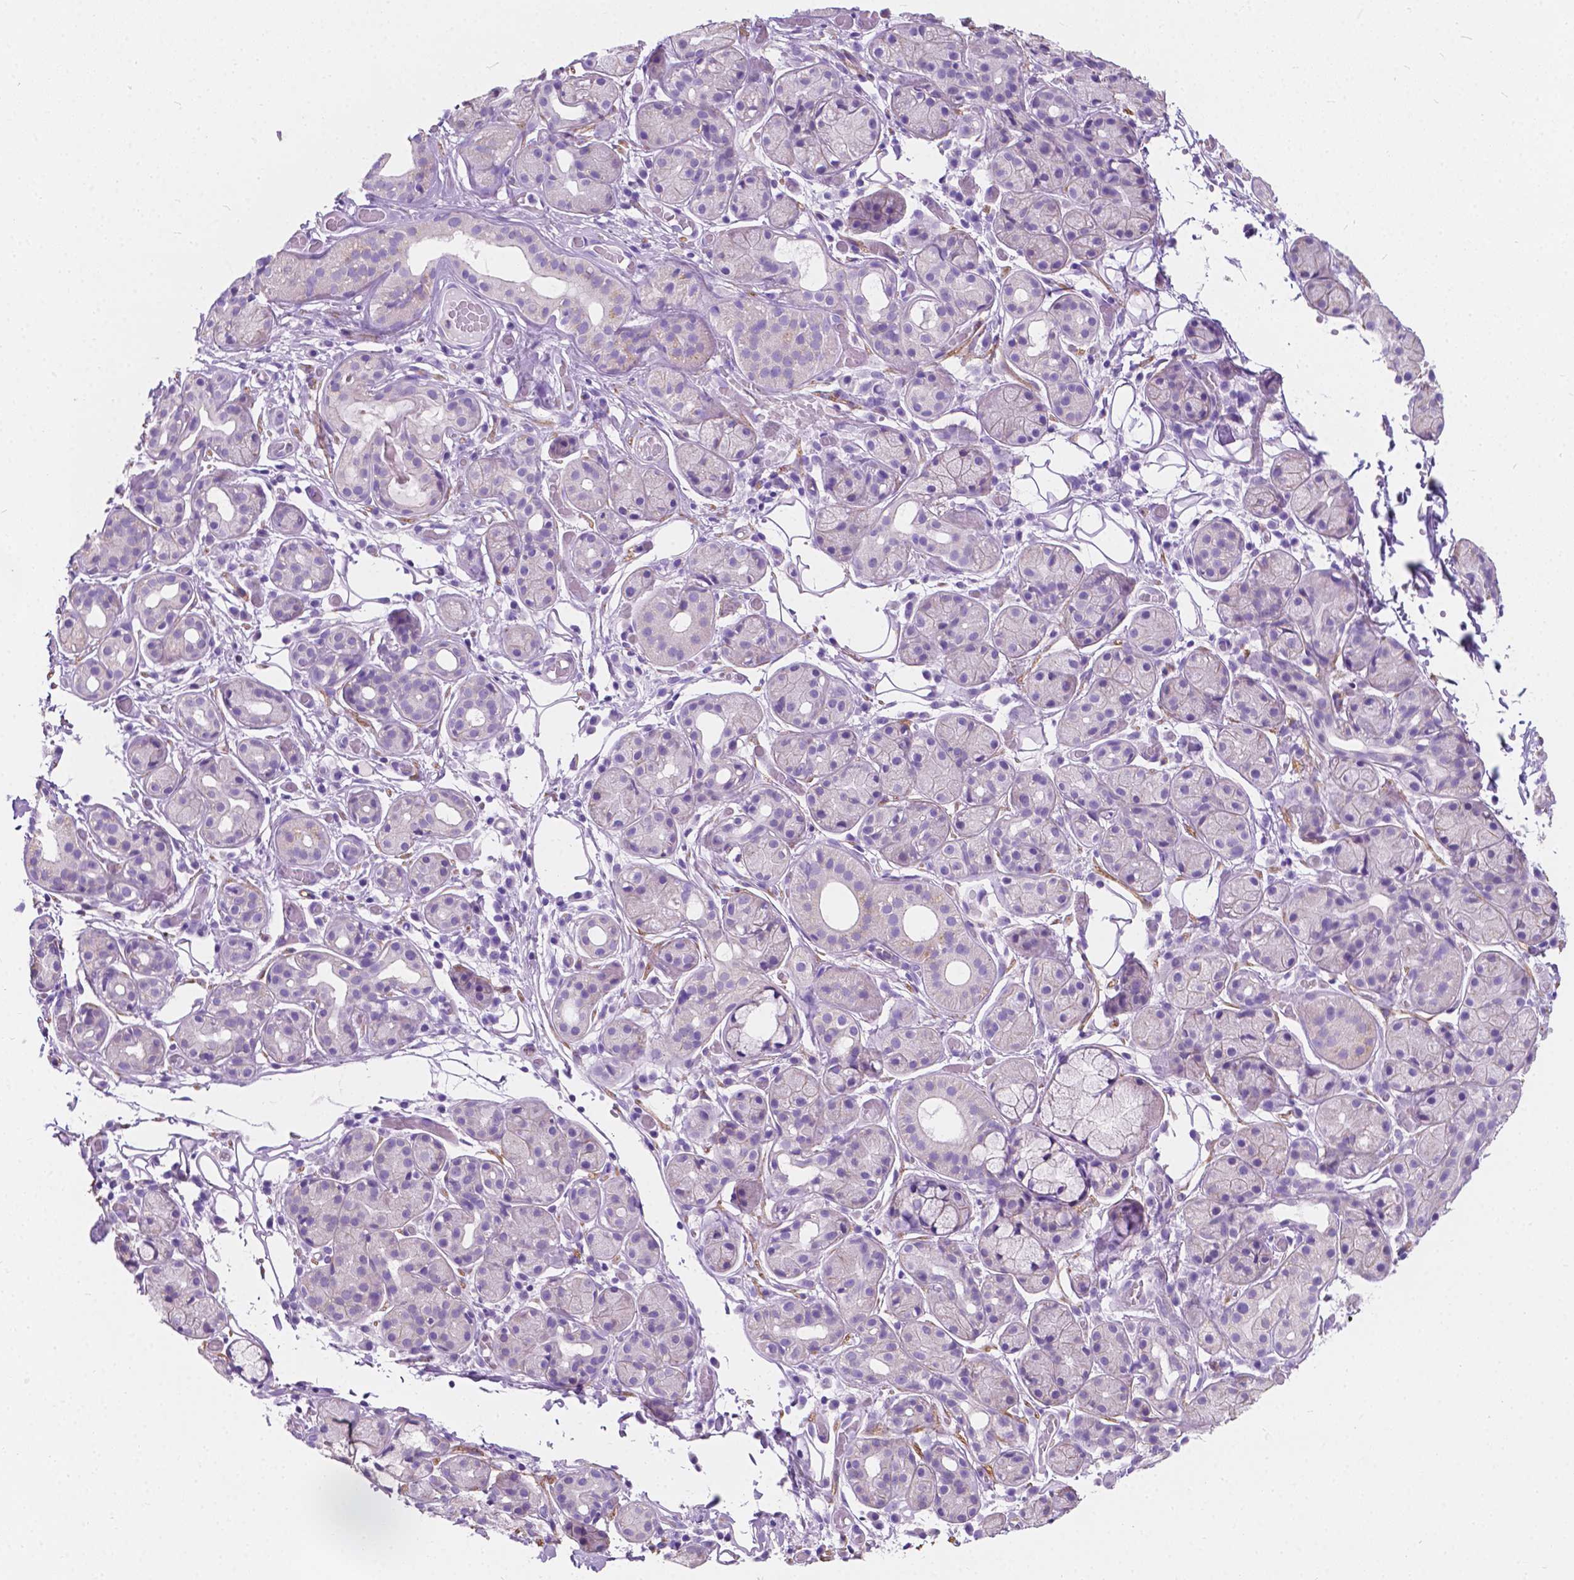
{"staining": {"intensity": "negative", "quantity": "none", "location": "none"}, "tissue": "salivary gland", "cell_type": "Glandular cells", "image_type": "normal", "snomed": [{"axis": "morphology", "description": "Normal tissue, NOS"}, {"axis": "topography", "description": "Salivary gland"}, {"axis": "topography", "description": "Peripheral nerve tissue"}], "caption": "Immunohistochemical staining of unremarkable salivary gland exhibits no significant expression in glandular cells.", "gene": "GNAO1", "patient": {"sex": "male", "age": 71}}